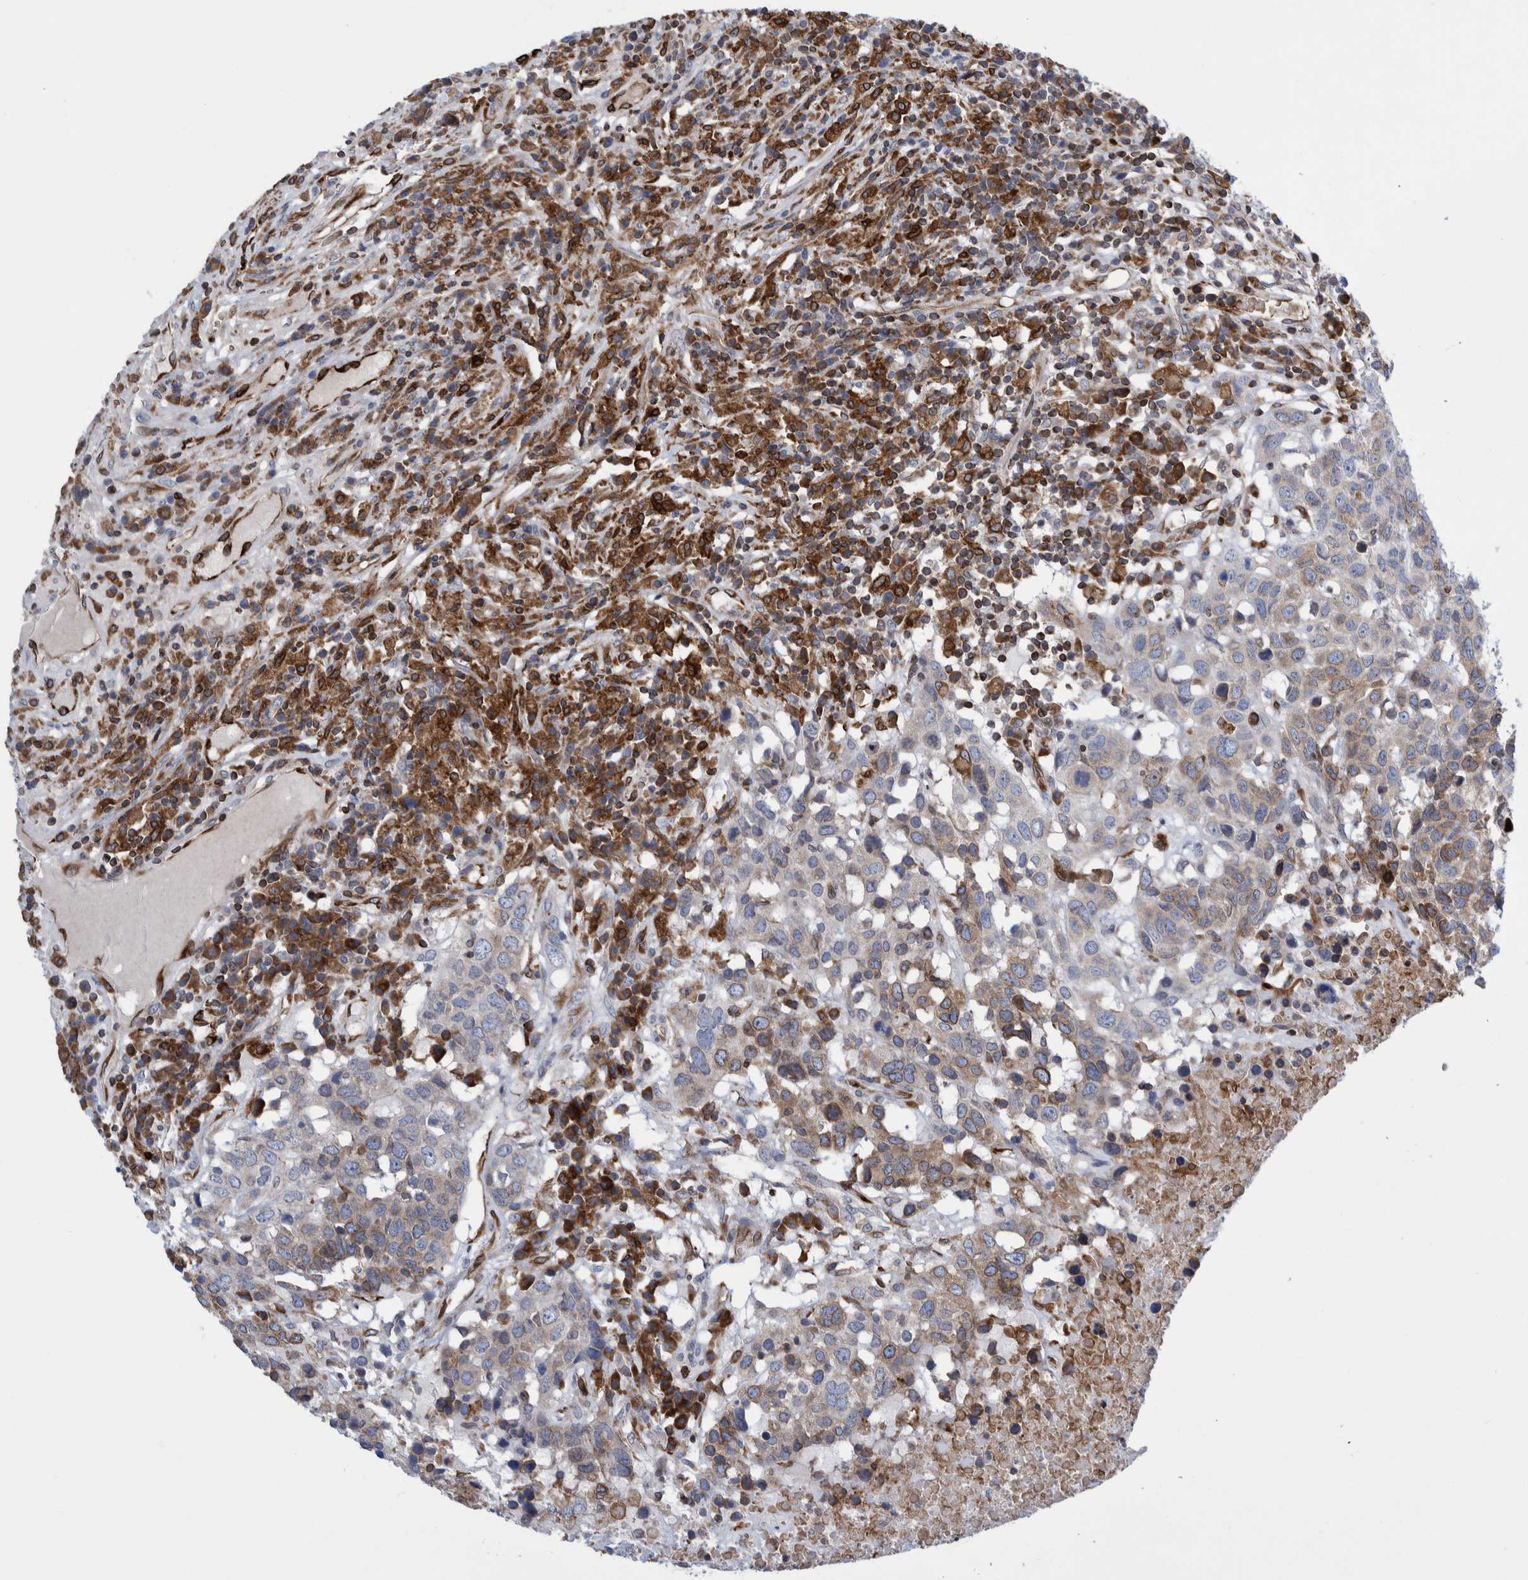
{"staining": {"intensity": "moderate", "quantity": ">75%", "location": "cytoplasmic/membranous"}, "tissue": "head and neck cancer", "cell_type": "Tumor cells", "image_type": "cancer", "snomed": [{"axis": "morphology", "description": "Squamous cell carcinoma, NOS"}, {"axis": "topography", "description": "Head-Neck"}], "caption": "Head and neck squamous cell carcinoma tissue demonstrates moderate cytoplasmic/membranous expression in approximately >75% of tumor cells", "gene": "THEM6", "patient": {"sex": "male", "age": 66}}